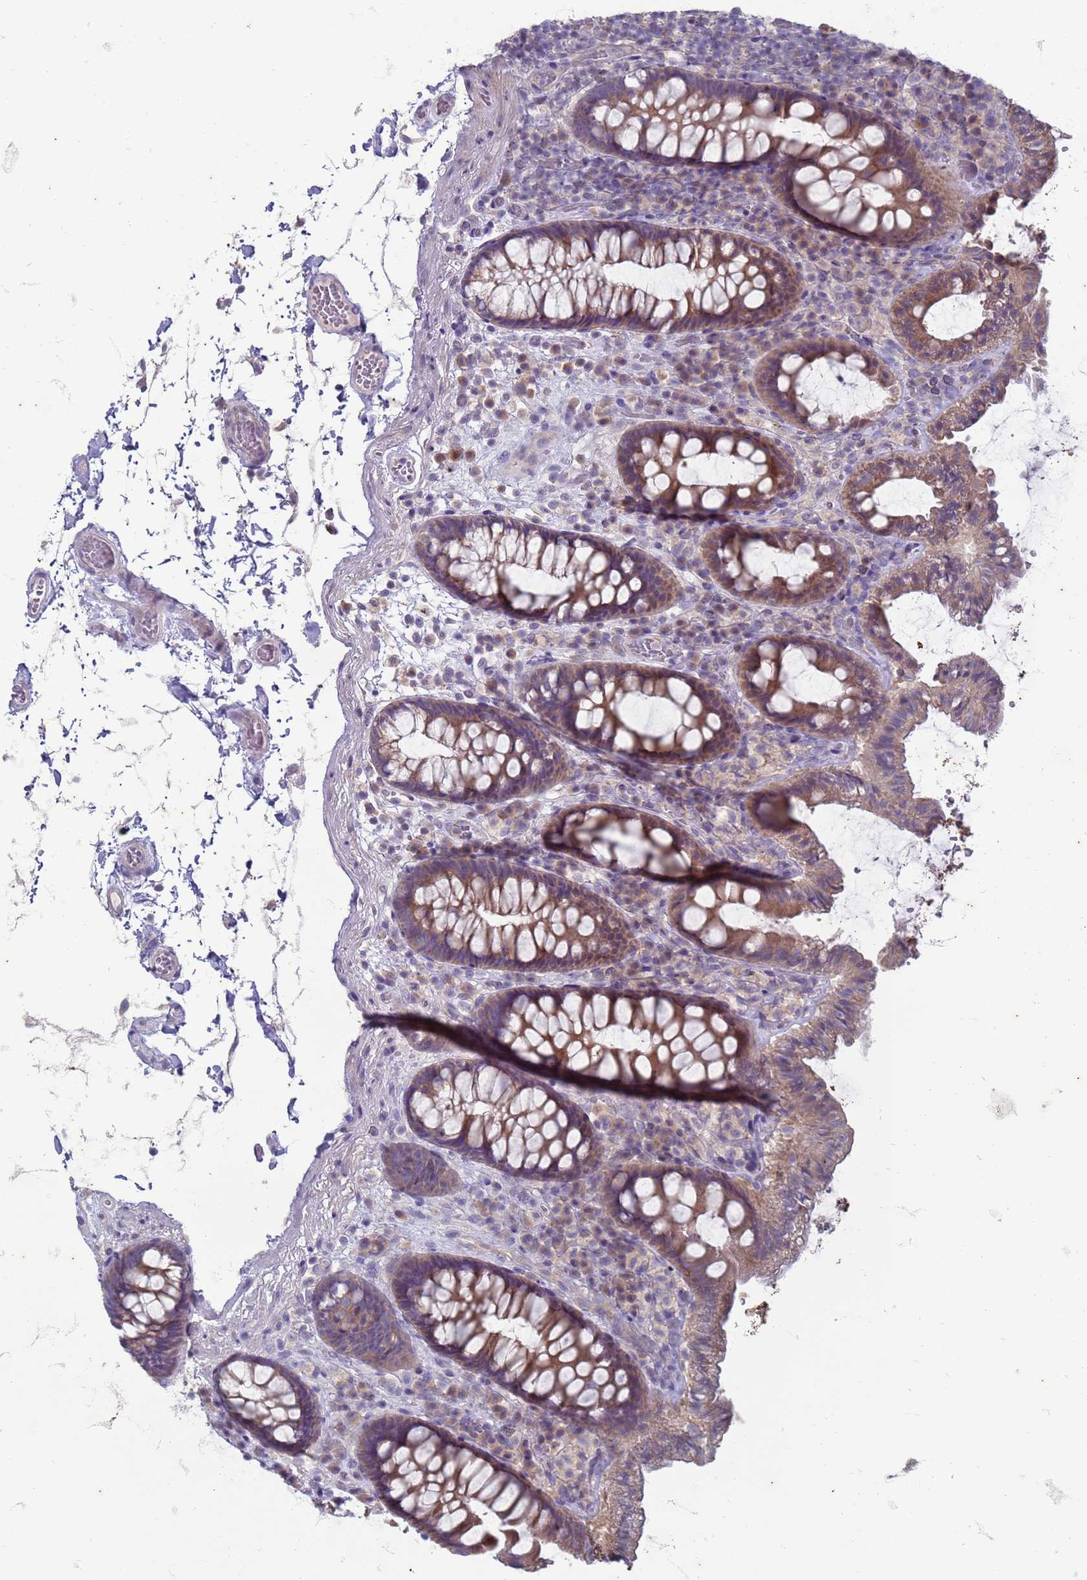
{"staining": {"intensity": "negative", "quantity": "none", "location": "none"}, "tissue": "colon", "cell_type": "Endothelial cells", "image_type": "normal", "snomed": [{"axis": "morphology", "description": "Normal tissue, NOS"}, {"axis": "topography", "description": "Colon"}], "caption": "An immunohistochemistry micrograph of benign colon is shown. There is no staining in endothelial cells of colon.", "gene": "SUCO", "patient": {"sex": "male", "age": 84}}